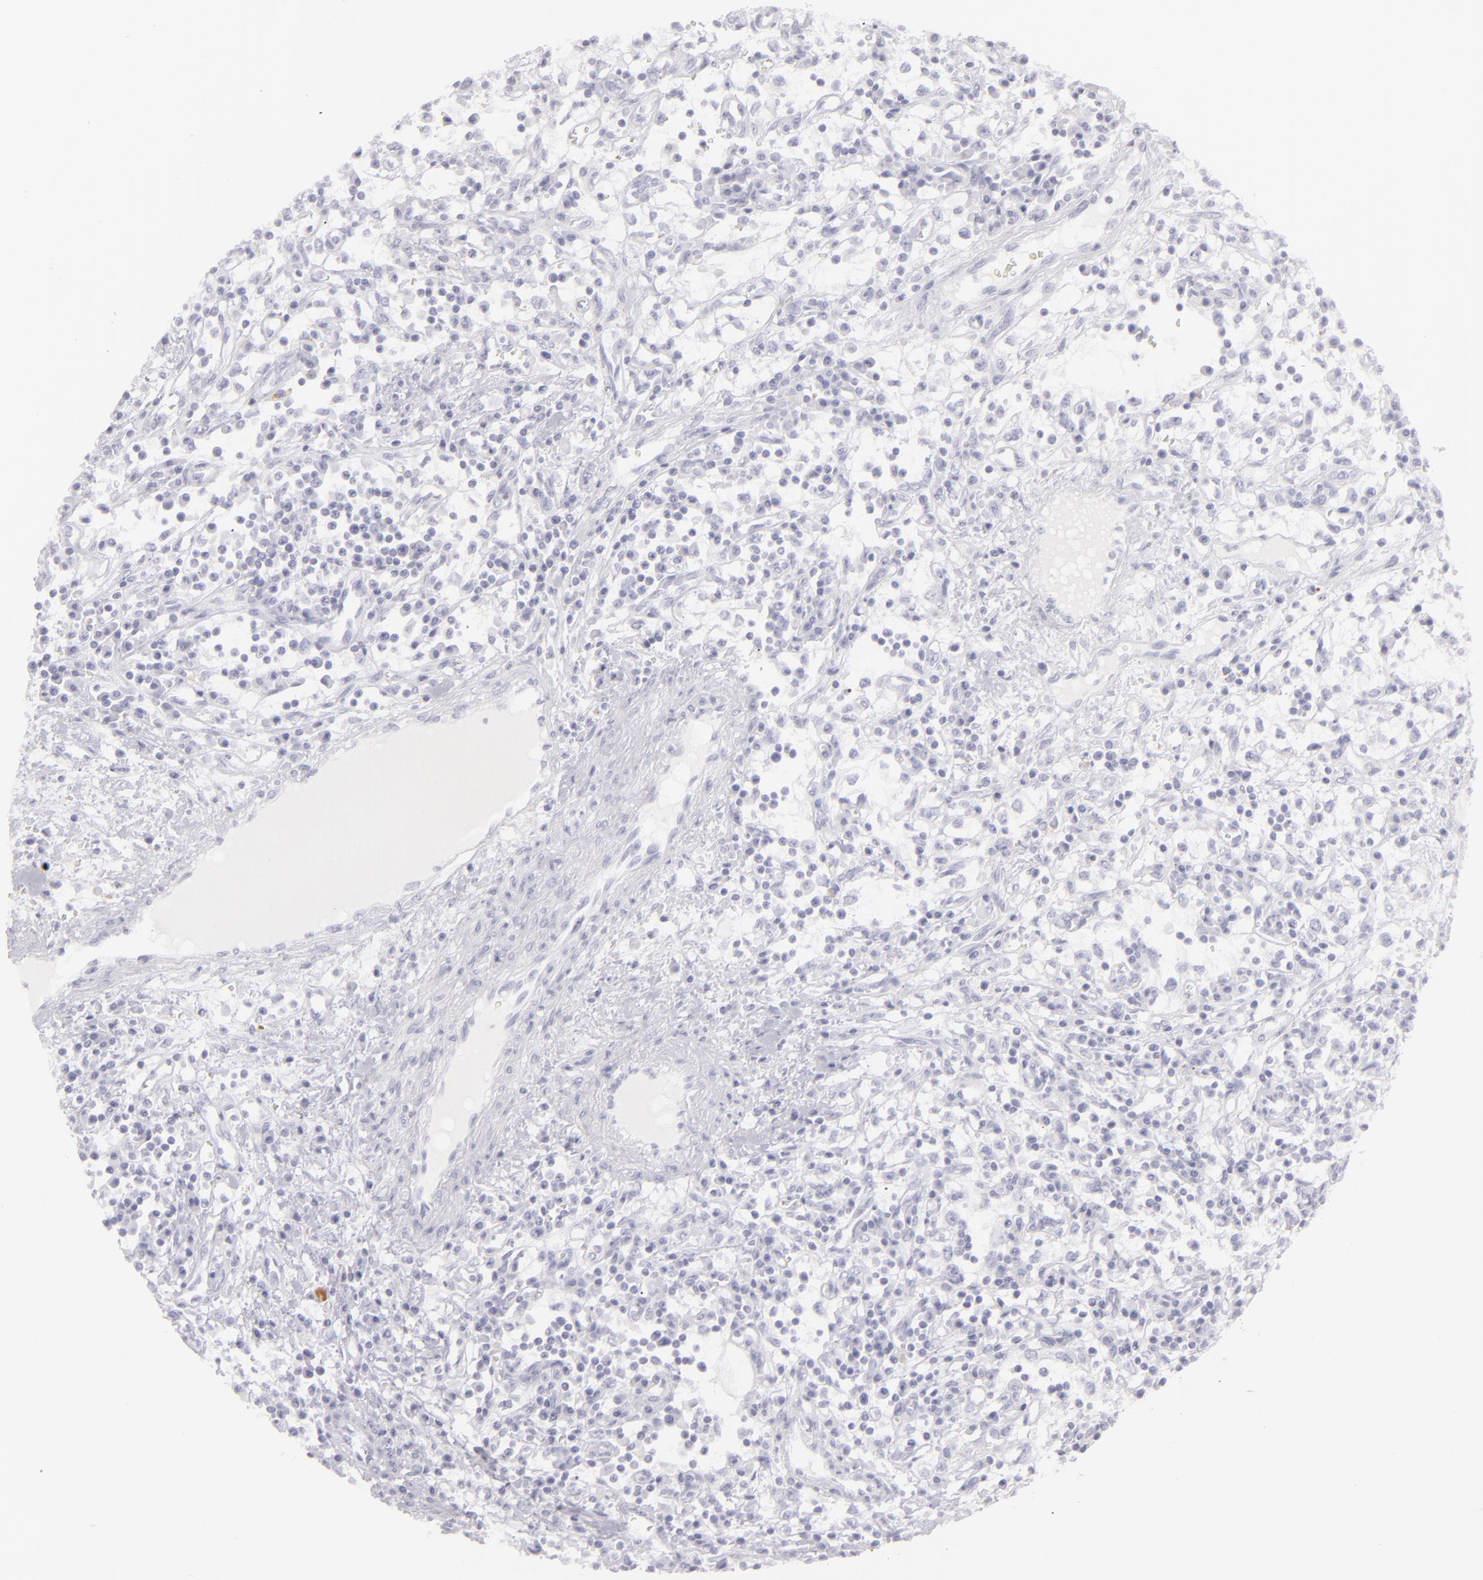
{"staining": {"intensity": "negative", "quantity": "none", "location": "none"}, "tissue": "renal cancer", "cell_type": "Tumor cells", "image_type": "cancer", "snomed": [{"axis": "morphology", "description": "Adenocarcinoma, NOS"}, {"axis": "topography", "description": "Kidney"}], "caption": "An image of renal adenocarcinoma stained for a protein exhibits no brown staining in tumor cells. (DAB immunohistochemistry with hematoxylin counter stain).", "gene": "FLG", "patient": {"sex": "male", "age": 82}}